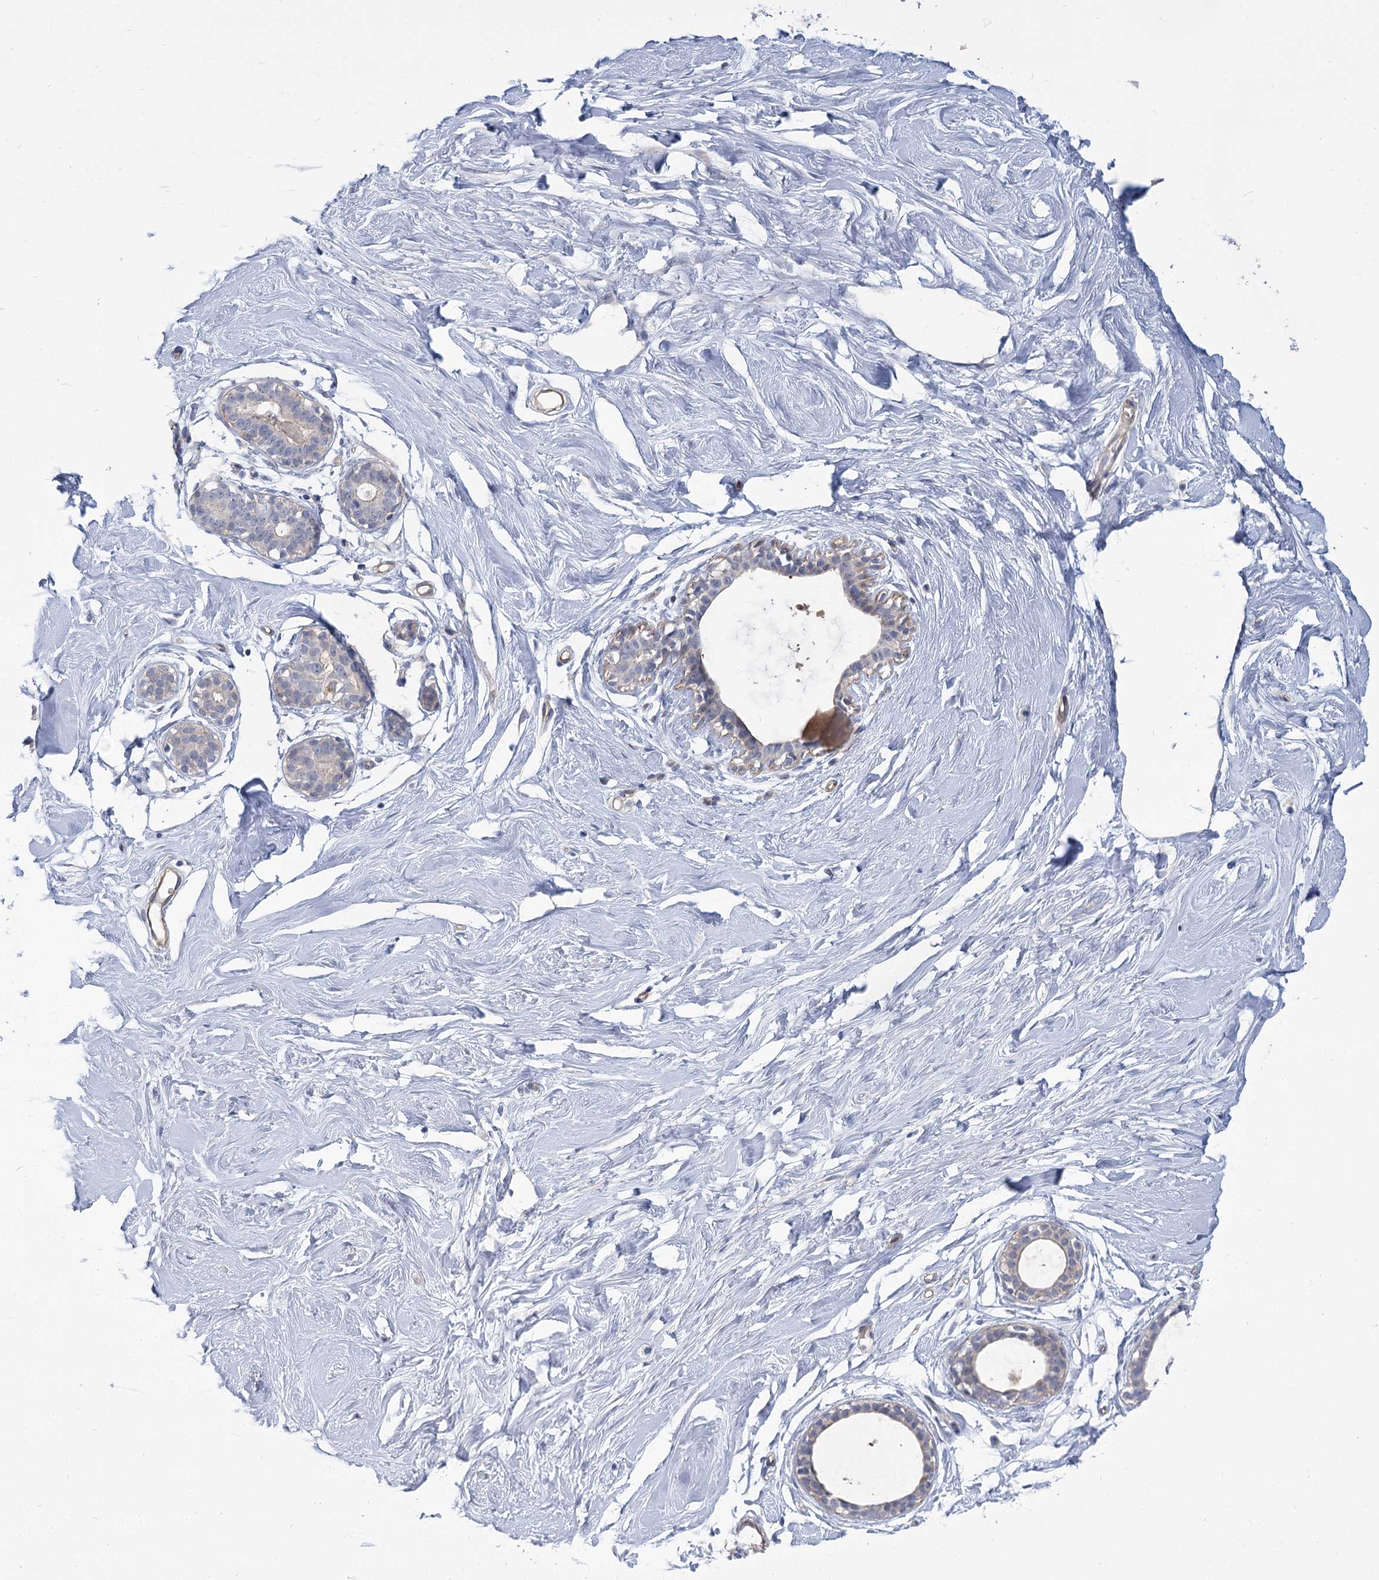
{"staining": {"intensity": "negative", "quantity": "none", "location": "none"}, "tissue": "breast", "cell_type": "Adipocytes", "image_type": "normal", "snomed": [{"axis": "morphology", "description": "Normal tissue, NOS"}, {"axis": "morphology", "description": "Adenoma, NOS"}, {"axis": "topography", "description": "Breast"}], "caption": "This is an IHC image of unremarkable breast. There is no positivity in adipocytes.", "gene": "THAP6", "patient": {"sex": "female", "age": 23}}